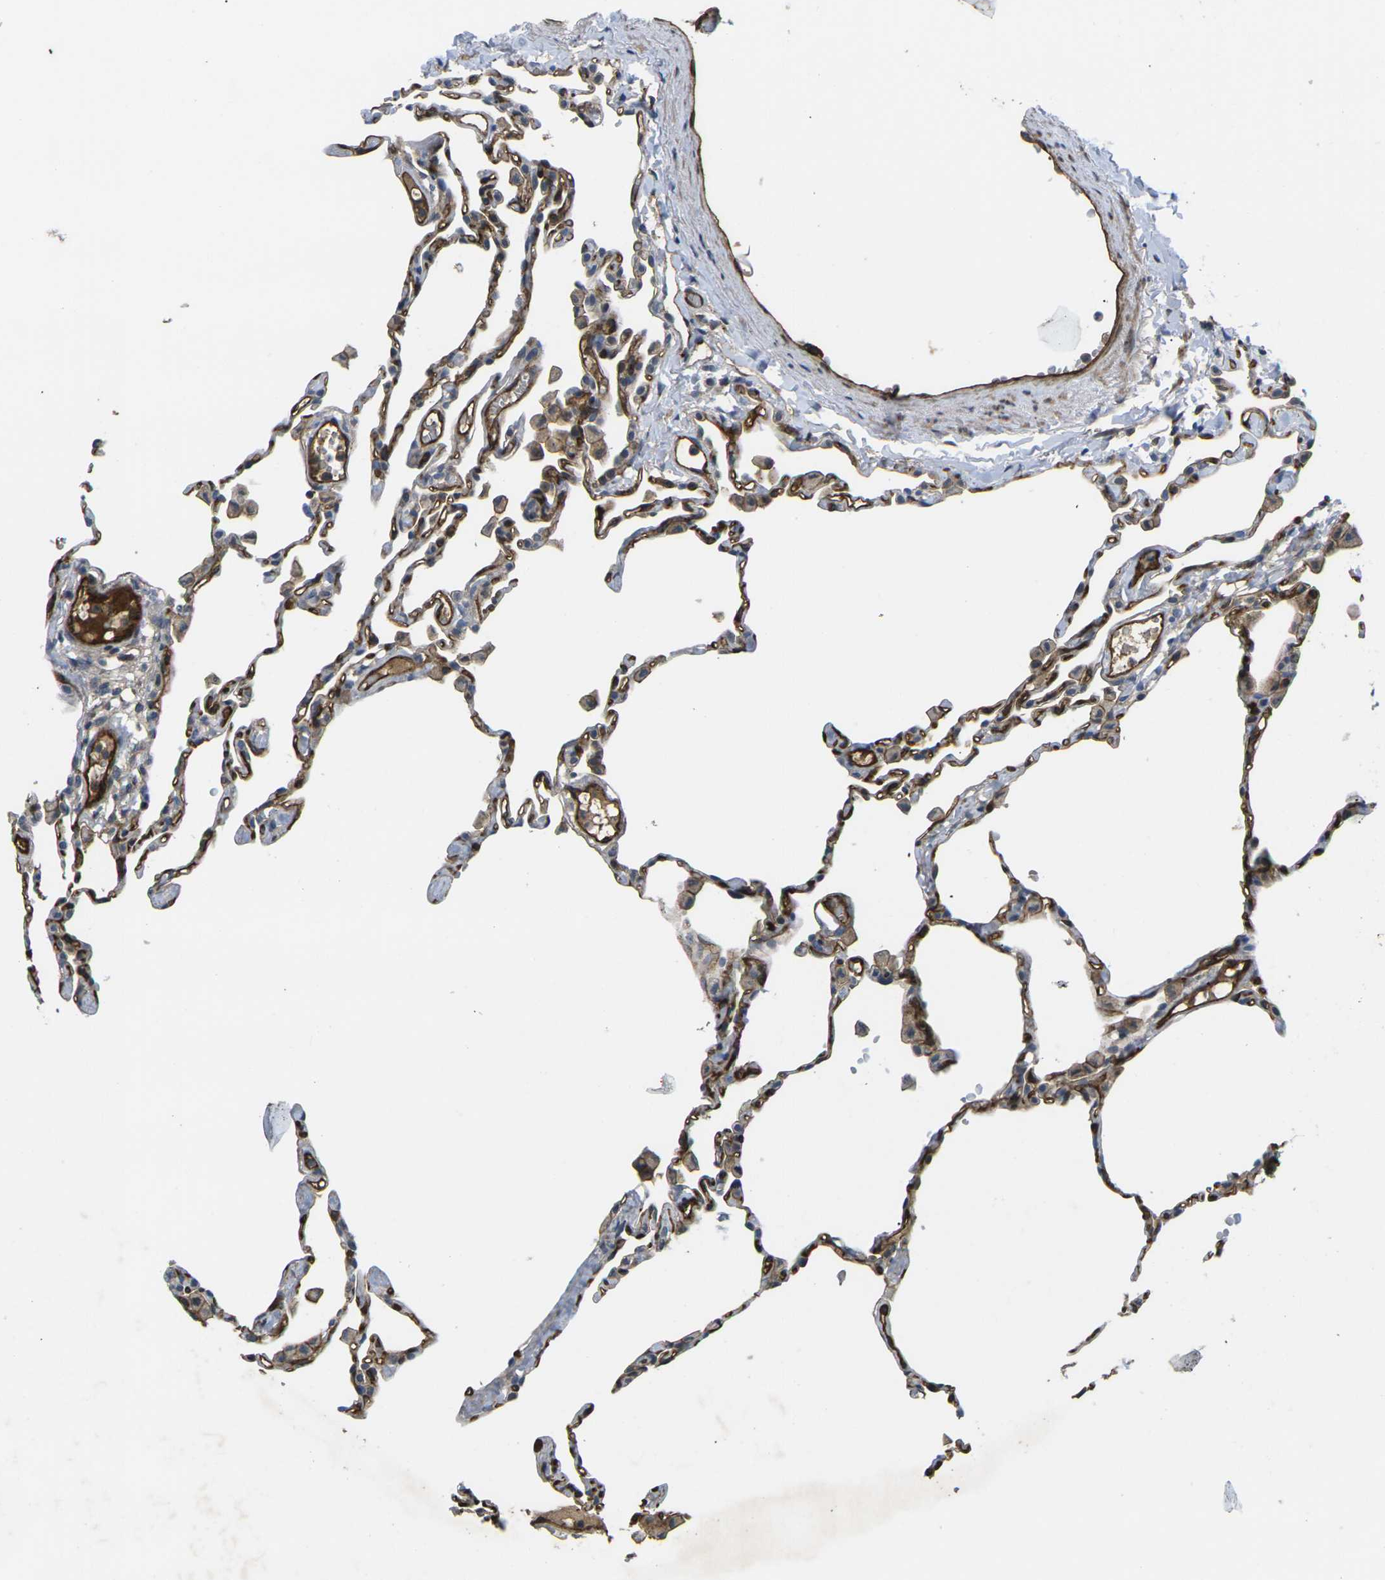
{"staining": {"intensity": "negative", "quantity": "none", "location": "none"}, "tissue": "lung", "cell_type": "Alveolar cells", "image_type": "normal", "snomed": [{"axis": "morphology", "description": "Normal tissue, NOS"}, {"axis": "topography", "description": "Lung"}], "caption": "Photomicrograph shows no significant protein staining in alveolar cells of benign lung.", "gene": "ECE1", "patient": {"sex": "female", "age": 49}}